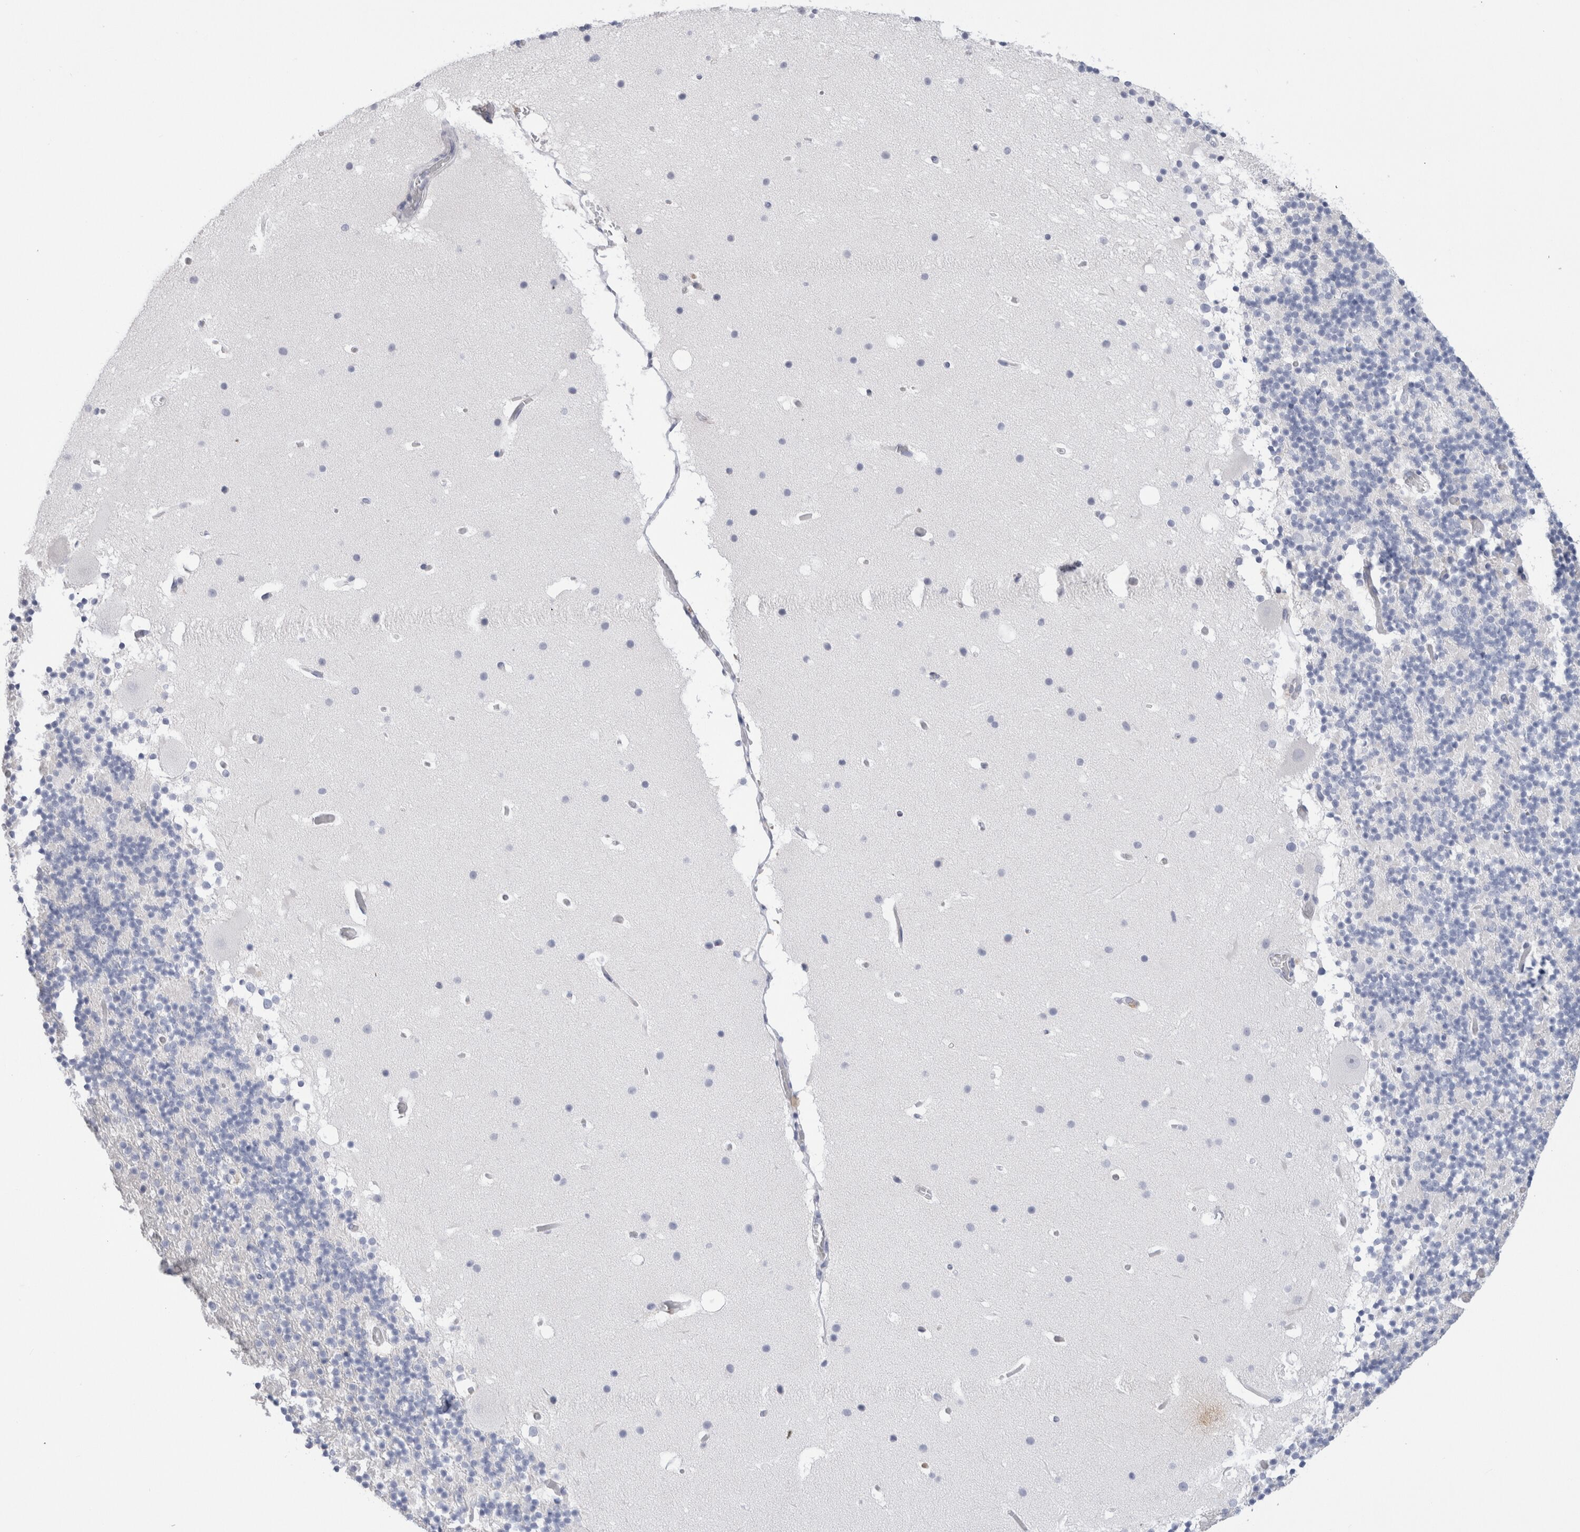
{"staining": {"intensity": "negative", "quantity": "none", "location": "none"}, "tissue": "cerebellum", "cell_type": "Cells in granular layer", "image_type": "normal", "snomed": [{"axis": "morphology", "description": "Normal tissue, NOS"}, {"axis": "topography", "description": "Cerebellum"}], "caption": "A histopathology image of human cerebellum is negative for staining in cells in granular layer.", "gene": "CD38", "patient": {"sex": "male", "age": 57}}